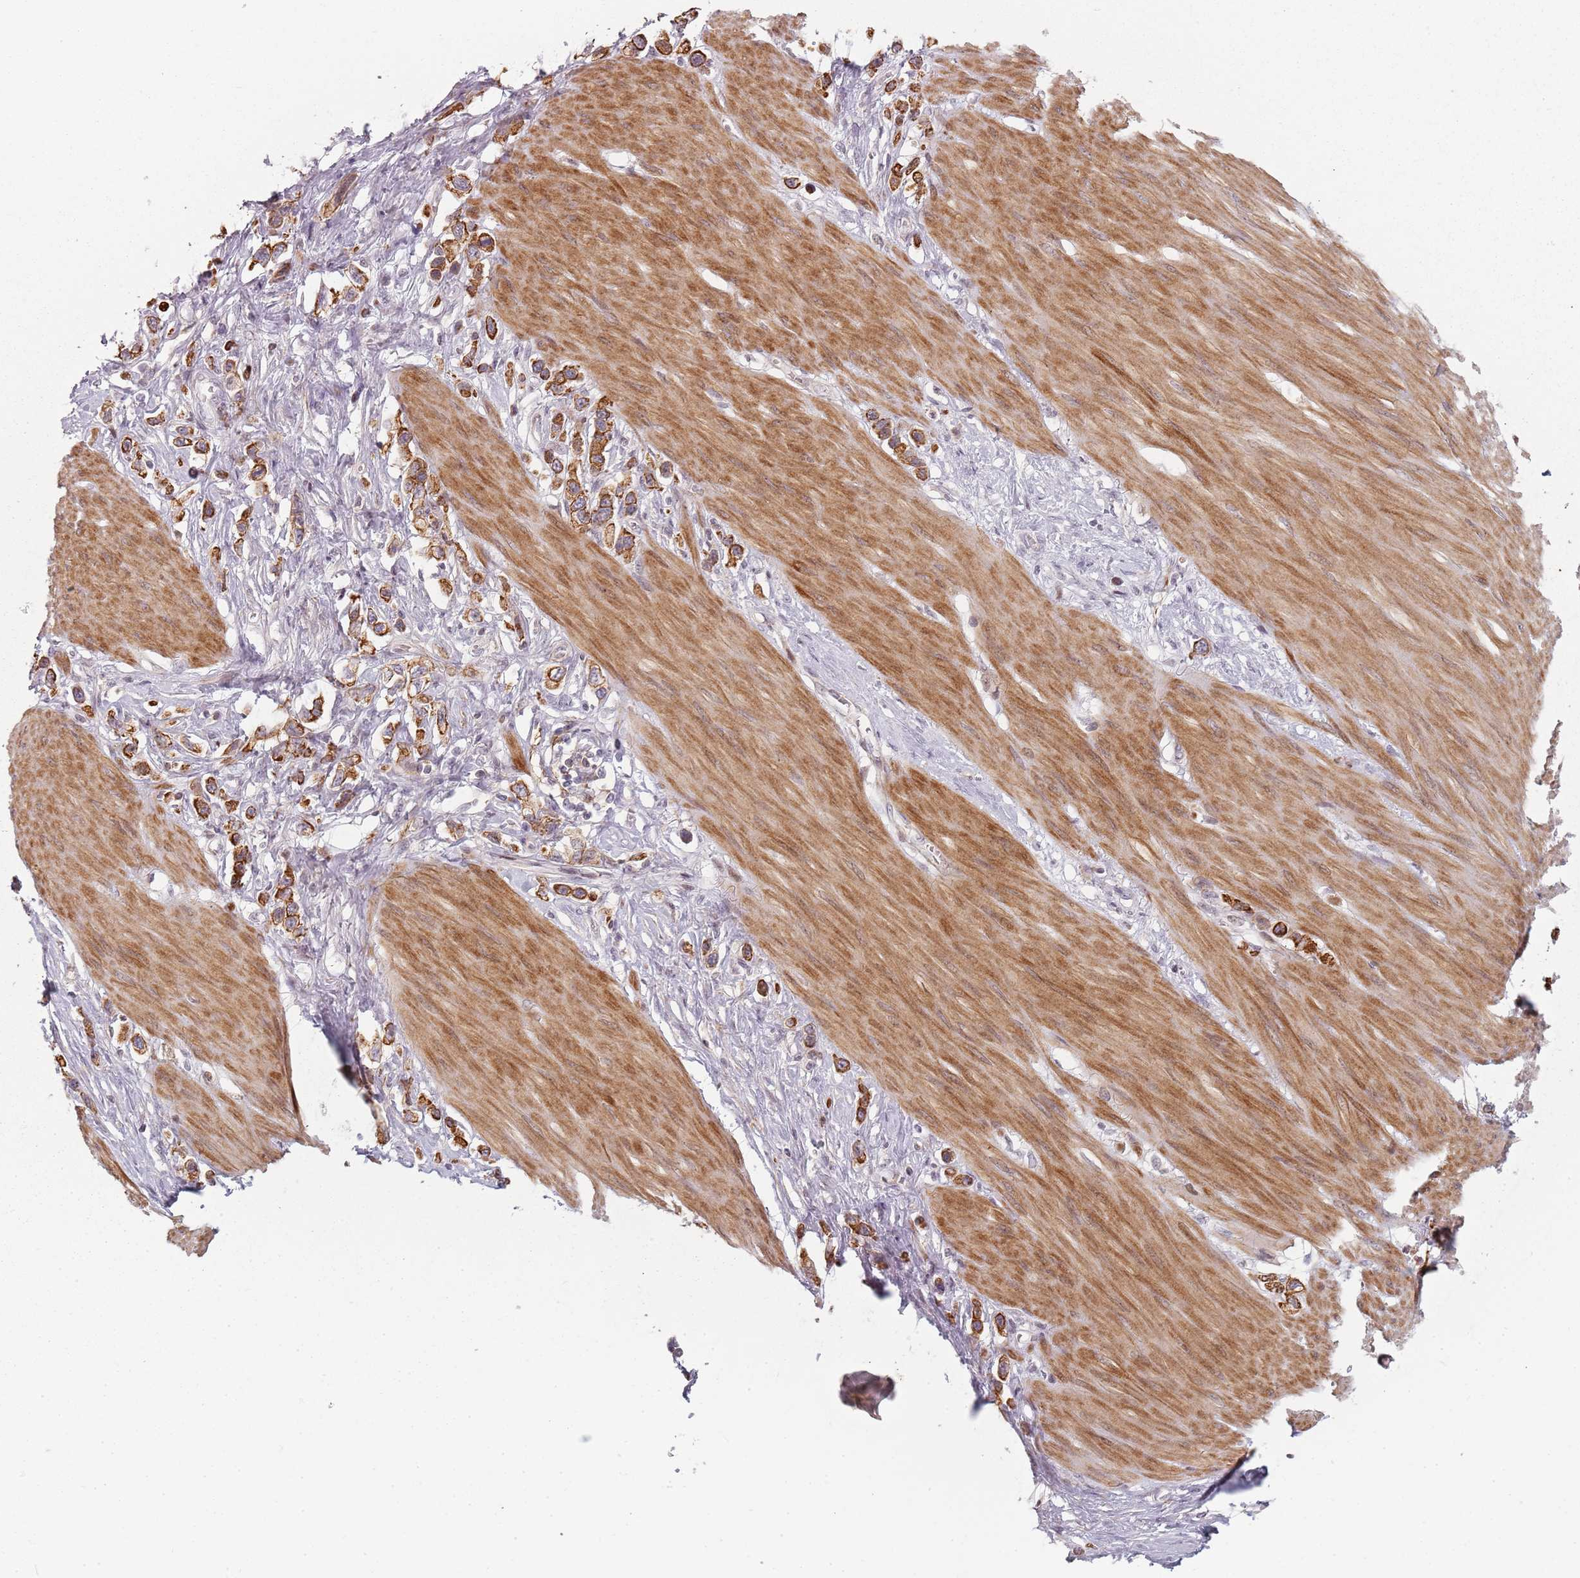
{"staining": {"intensity": "strong", "quantity": ">75%", "location": "cytoplasmic/membranous"}, "tissue": "stomach cancer", "cell_type": "Tumor cells", "image_type": "cancer", "snomed": [{"axis": "morphology", "description": "Adenocarcinoma, NOS"}, {"axis": "topography", "description": "Stomach"}], "caption": "There is high levels of strong cytoplasmic/membranous staining in tumor cells of adenocarcinoma (stomach), as demonstrated by immunohistochemical staining (brown color).", "gene": "RPS6KA2", "patient": {"sex": "female", "age": 65}}